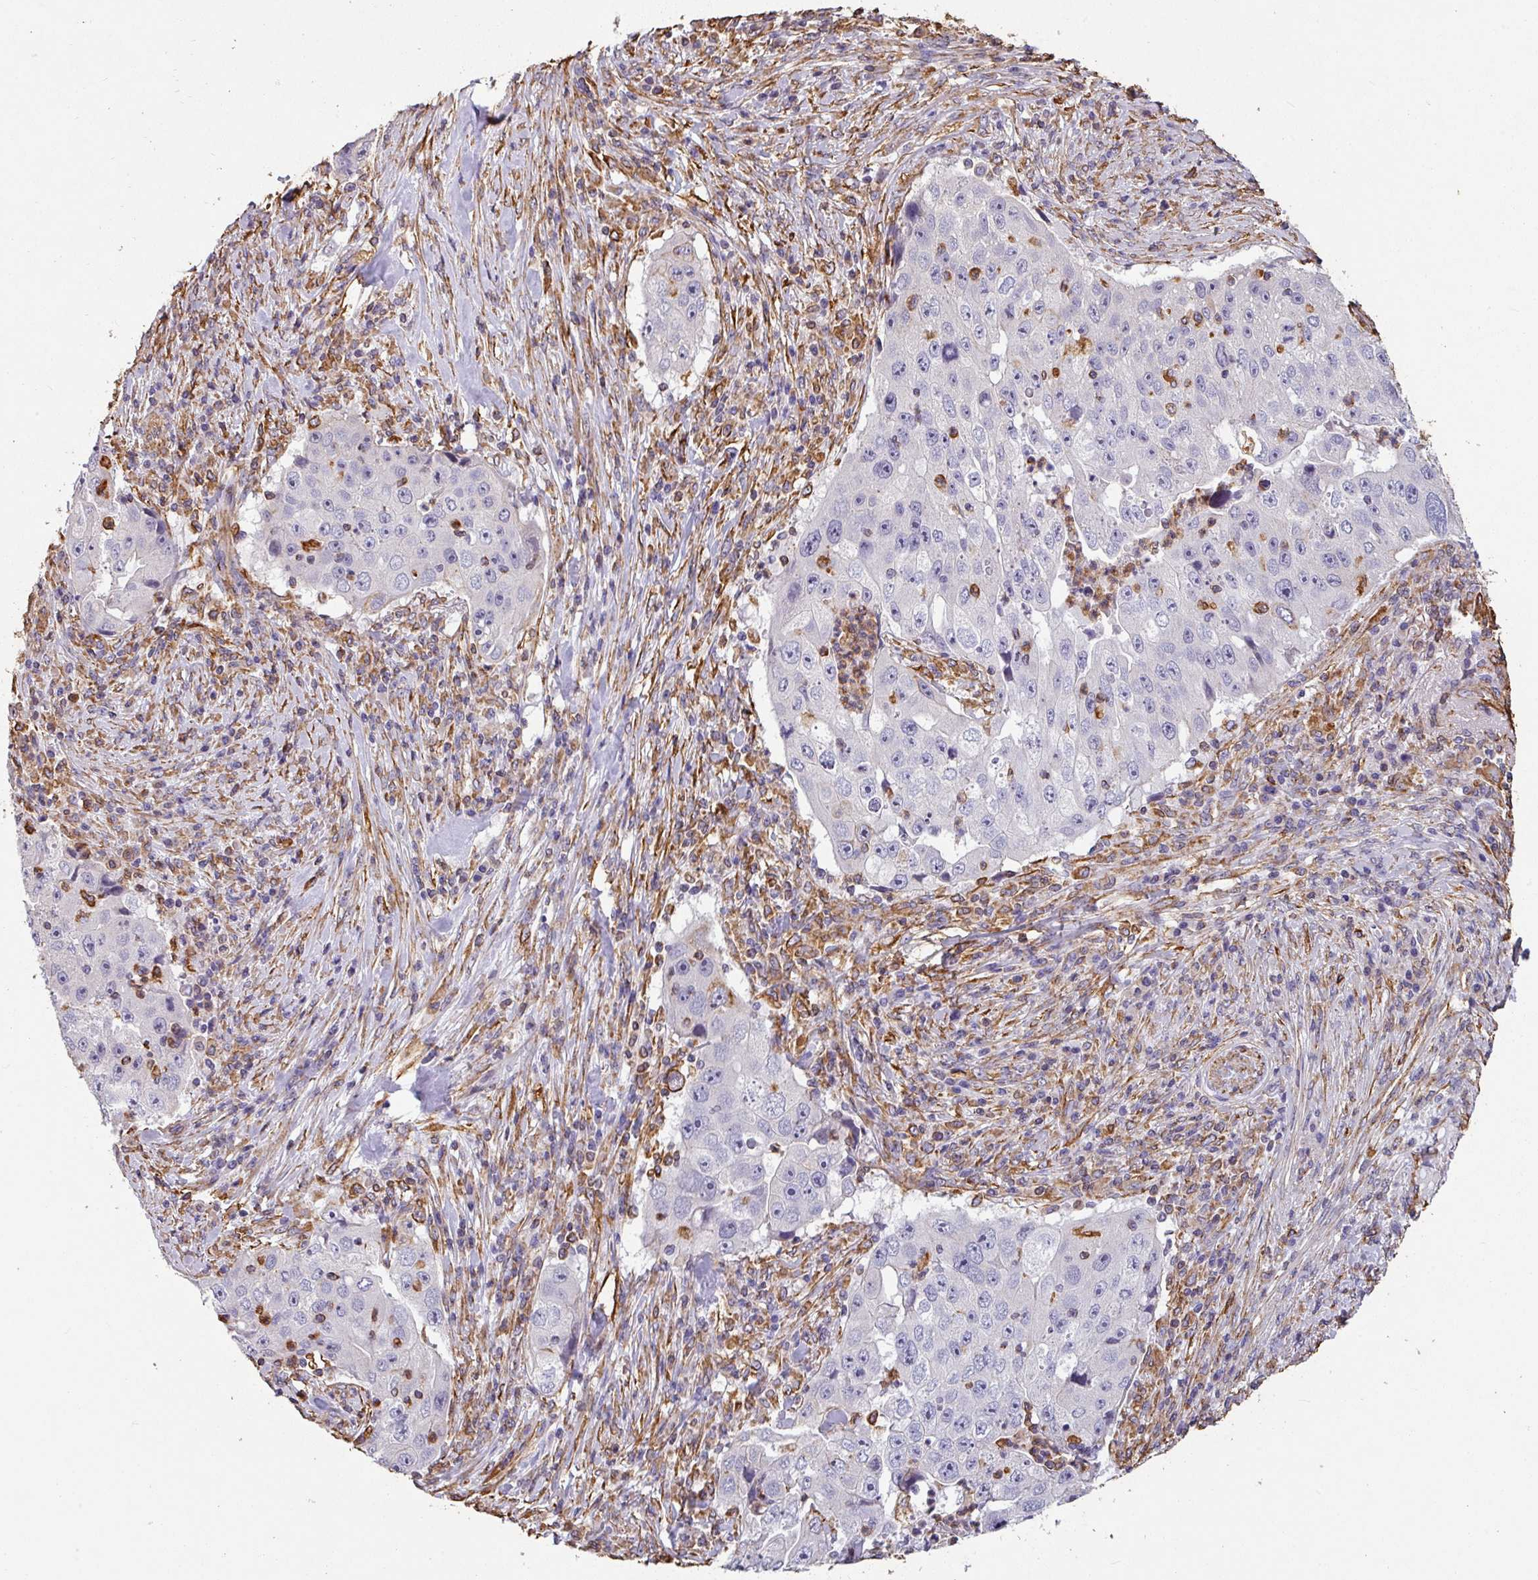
{"staining": {"intensity": "negative", "quantity": "none", "location": "none"}, "tissue": "lung cancer", "cell_type": "Tumor cells", "image_type": "cancer", "snomed": [{"axis": "morphology", "description": "Squamous cell carcinoma, NOS"}, {"axis": "topography", "description": "Lung"}], "caption": "There is no significant positivity in tumor cells of squamous cell carcinoma (lung). The staining was performed using DAB to visualize the protein expression in brown, while the nuclei were stained in blue with hematoxylin (Magnification: 20x).", "gene": "ZNF280C", "patient": {"sex": "male", "age": 64}}